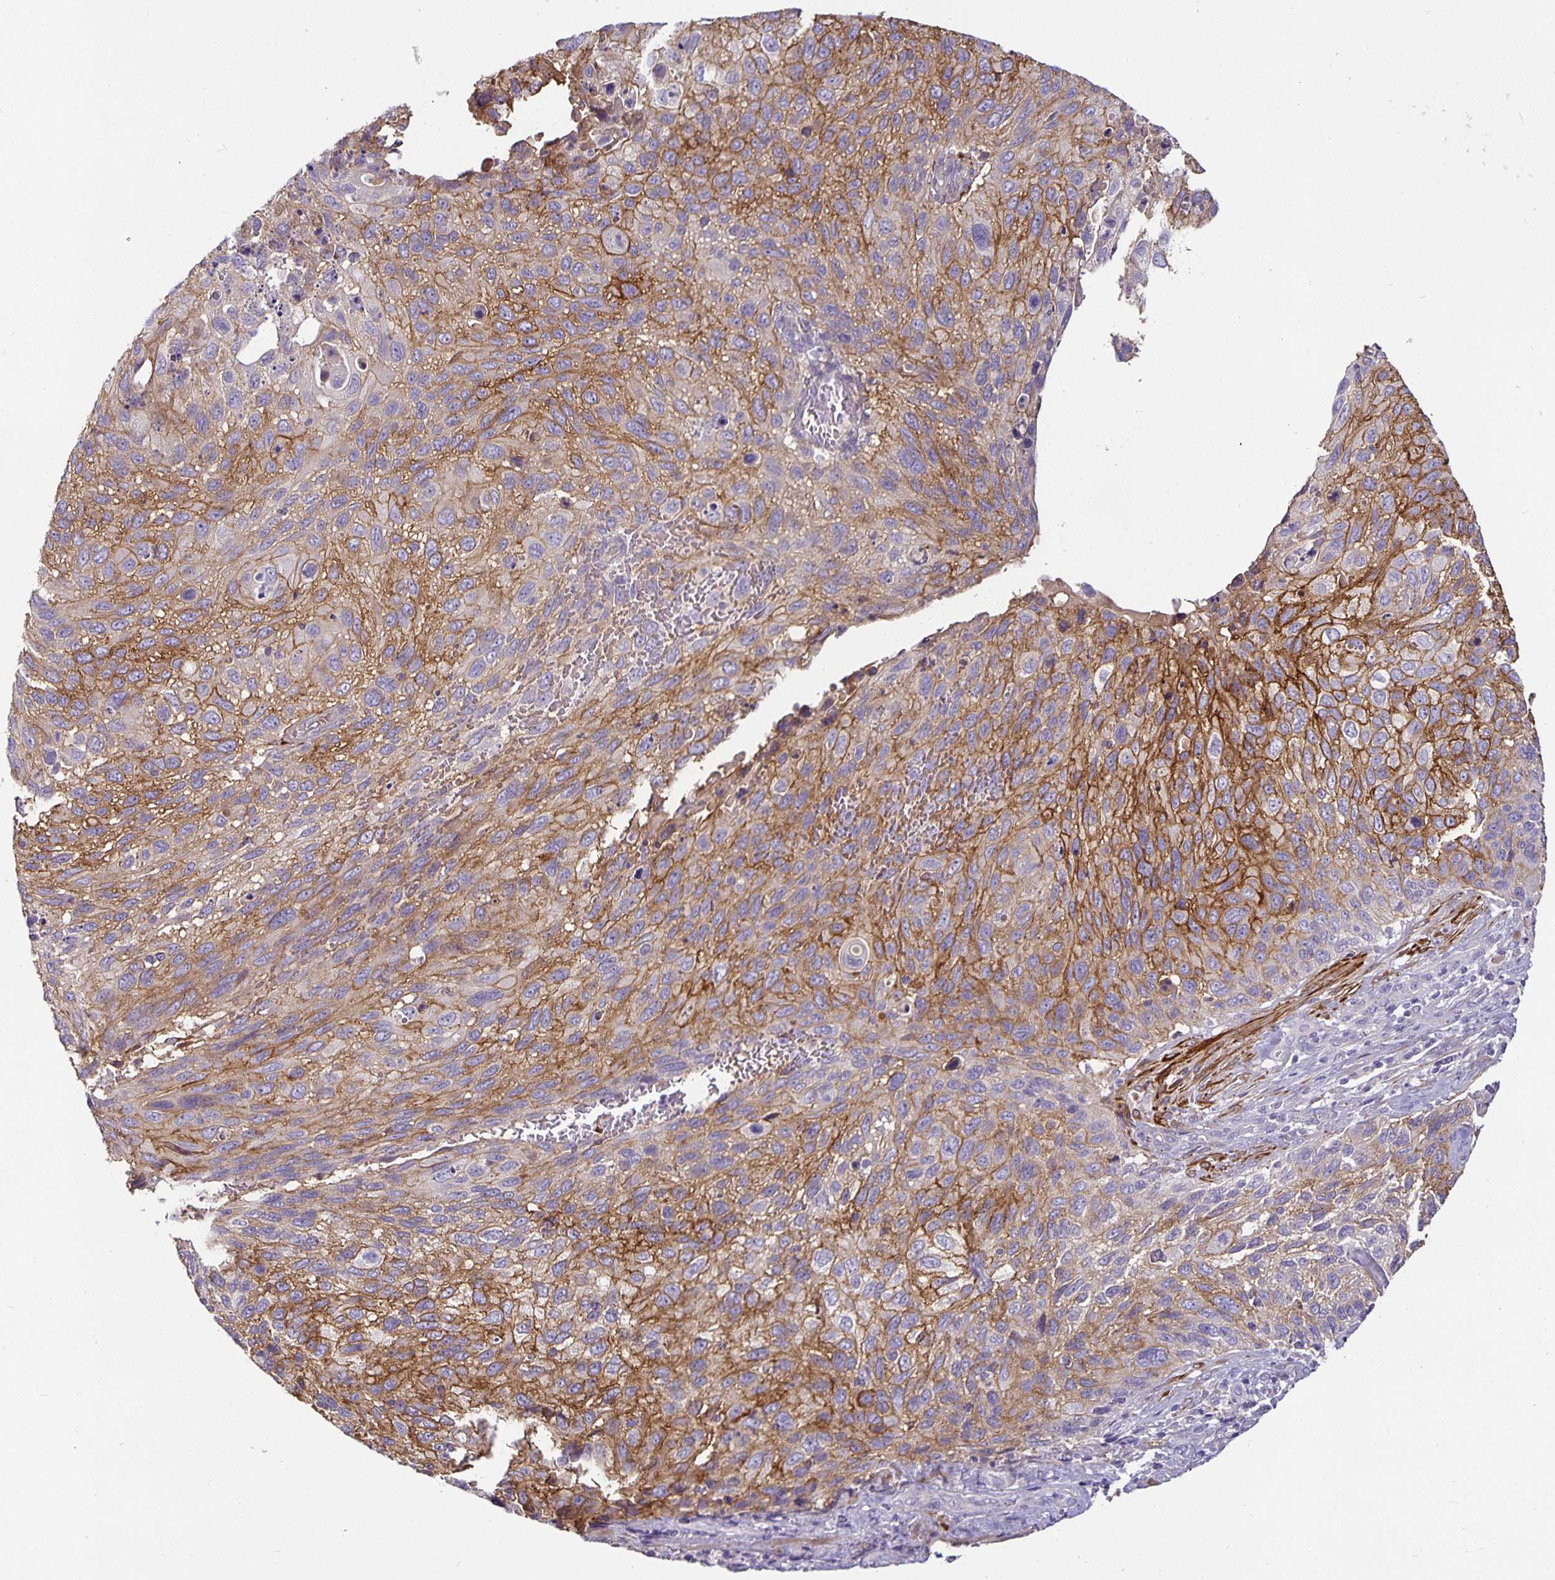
{"staining": {"intensity": "moderate", "quantity": "25%-75%", "location": "cytoplasmic/membranous"}, "tissue": "cervical cancer", "cell_type": "Tumor cells", "image_type": "cancer", "snomed": [{"axis": "morphology", "description": "Squamous cell carcinoma, NOS"}, {"axis": "topography", "description": "Cervix"}], "caption": "DAB immunohistochemical staining of human cervical cancer (squamous cell carcinoma) exhibits moderate cytoplasmic/membranous protein positivity in about 25%-75% of tumor cells.", "gene": "CA12", "patient": {"sex": "female", "age": 70}}